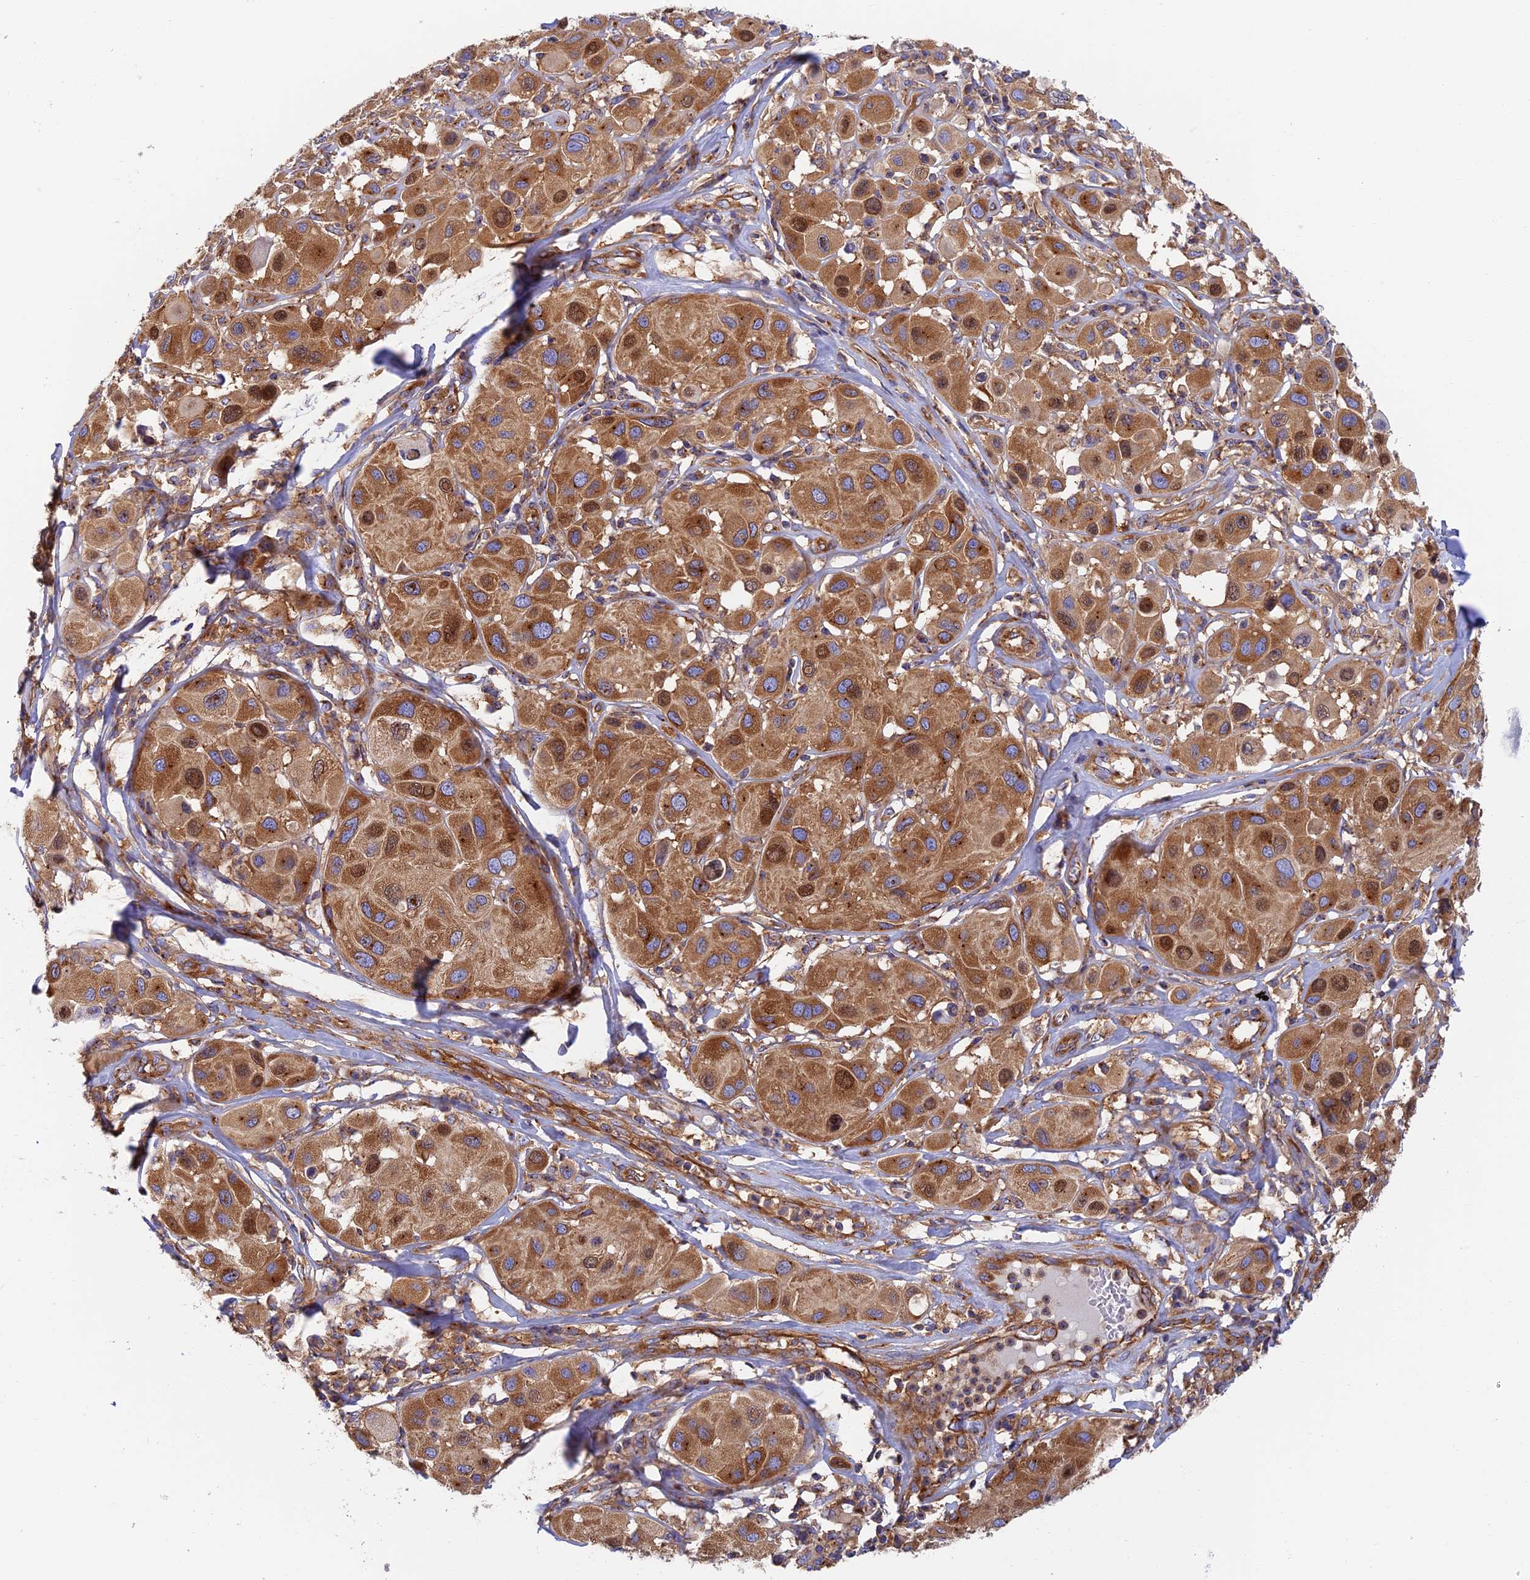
{"staining": {"intensity": "moderate", "quantity": ">75%", "location": "cytoplasmic/membranous,nuclear"}, "tissue": "melanoma", "cell_type": "Tumor cells", "image_type": "cancer", "snomed": [{"axis": "morphology", "description": "Malignant melanoma, Metastatic site"}, {"axis": "topography", "description": "Skin"}], "caption": "Immunohistochemistry (IHC) histopathology image of malignant melanoma (metastatic site) stained for a protein (brown), which demonstrates medium levels of moderate cytoplasmic/membranous and nuclear staining in about >75% of tumor cells.", "gene": "DCTN2", "patient": {"sex": "male", "age": 41}}